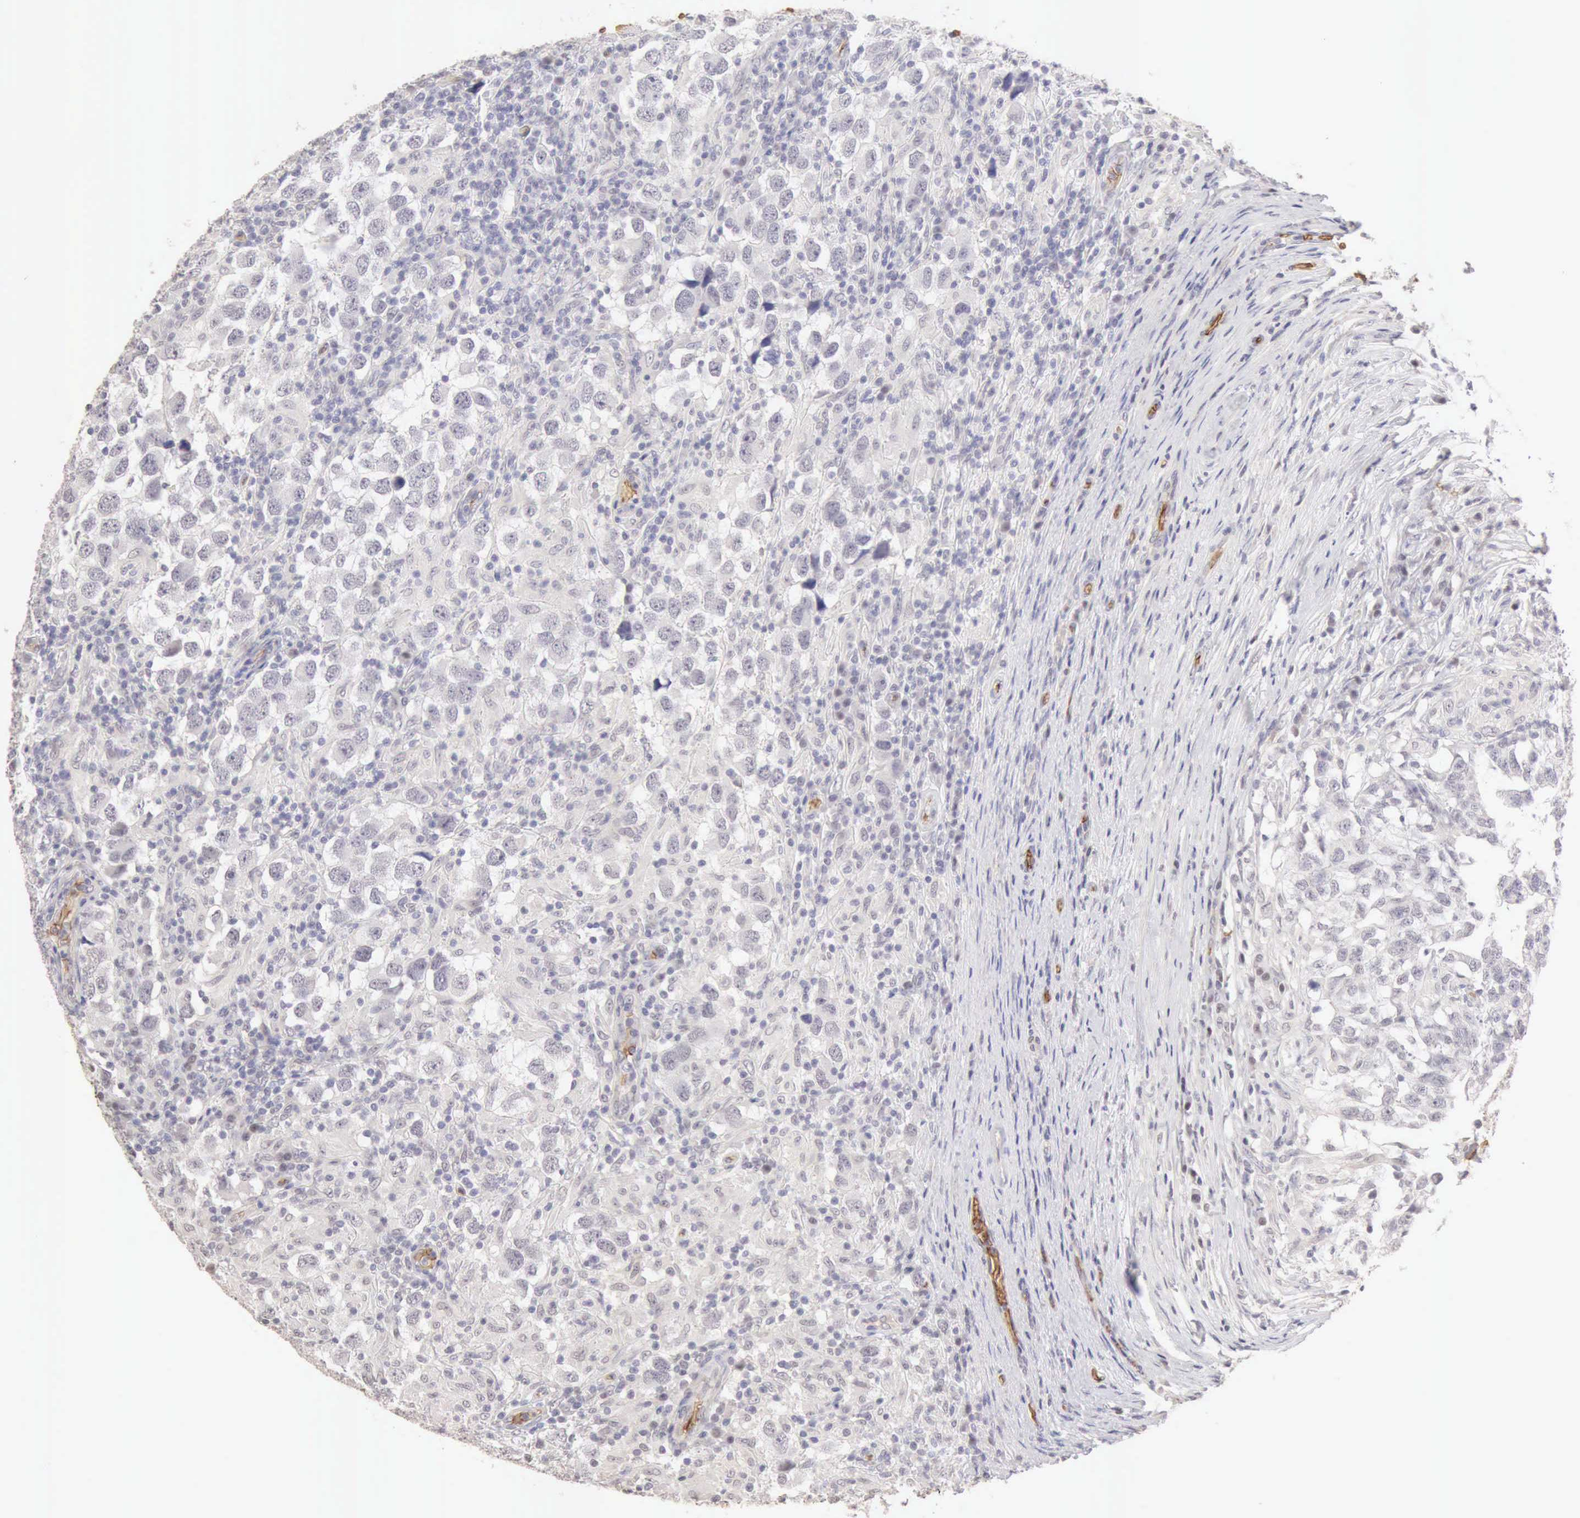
{"staining": {"intensity": "negative", "quantity": "none", "location": "none"}, "tissue": "testis cancer", "cell_type": "Tumor cells", "image_type": "cancer", "snomed": [{"axis": "morphology", "description": "Carcinoma, Embryonal, NOS"}, {"axis": "topography", "description": "Testis"}], "caption": "A micrograph of testis cancer stained for a protein displays no brown staining in tumor cells. (Brightfield microscopy of DAB (3,3'-diaminobenzidine) immunohistochemistry (IHC) at high magnification).", "gene": "CFI", "patient": {"sex": "male", "age": 21}}